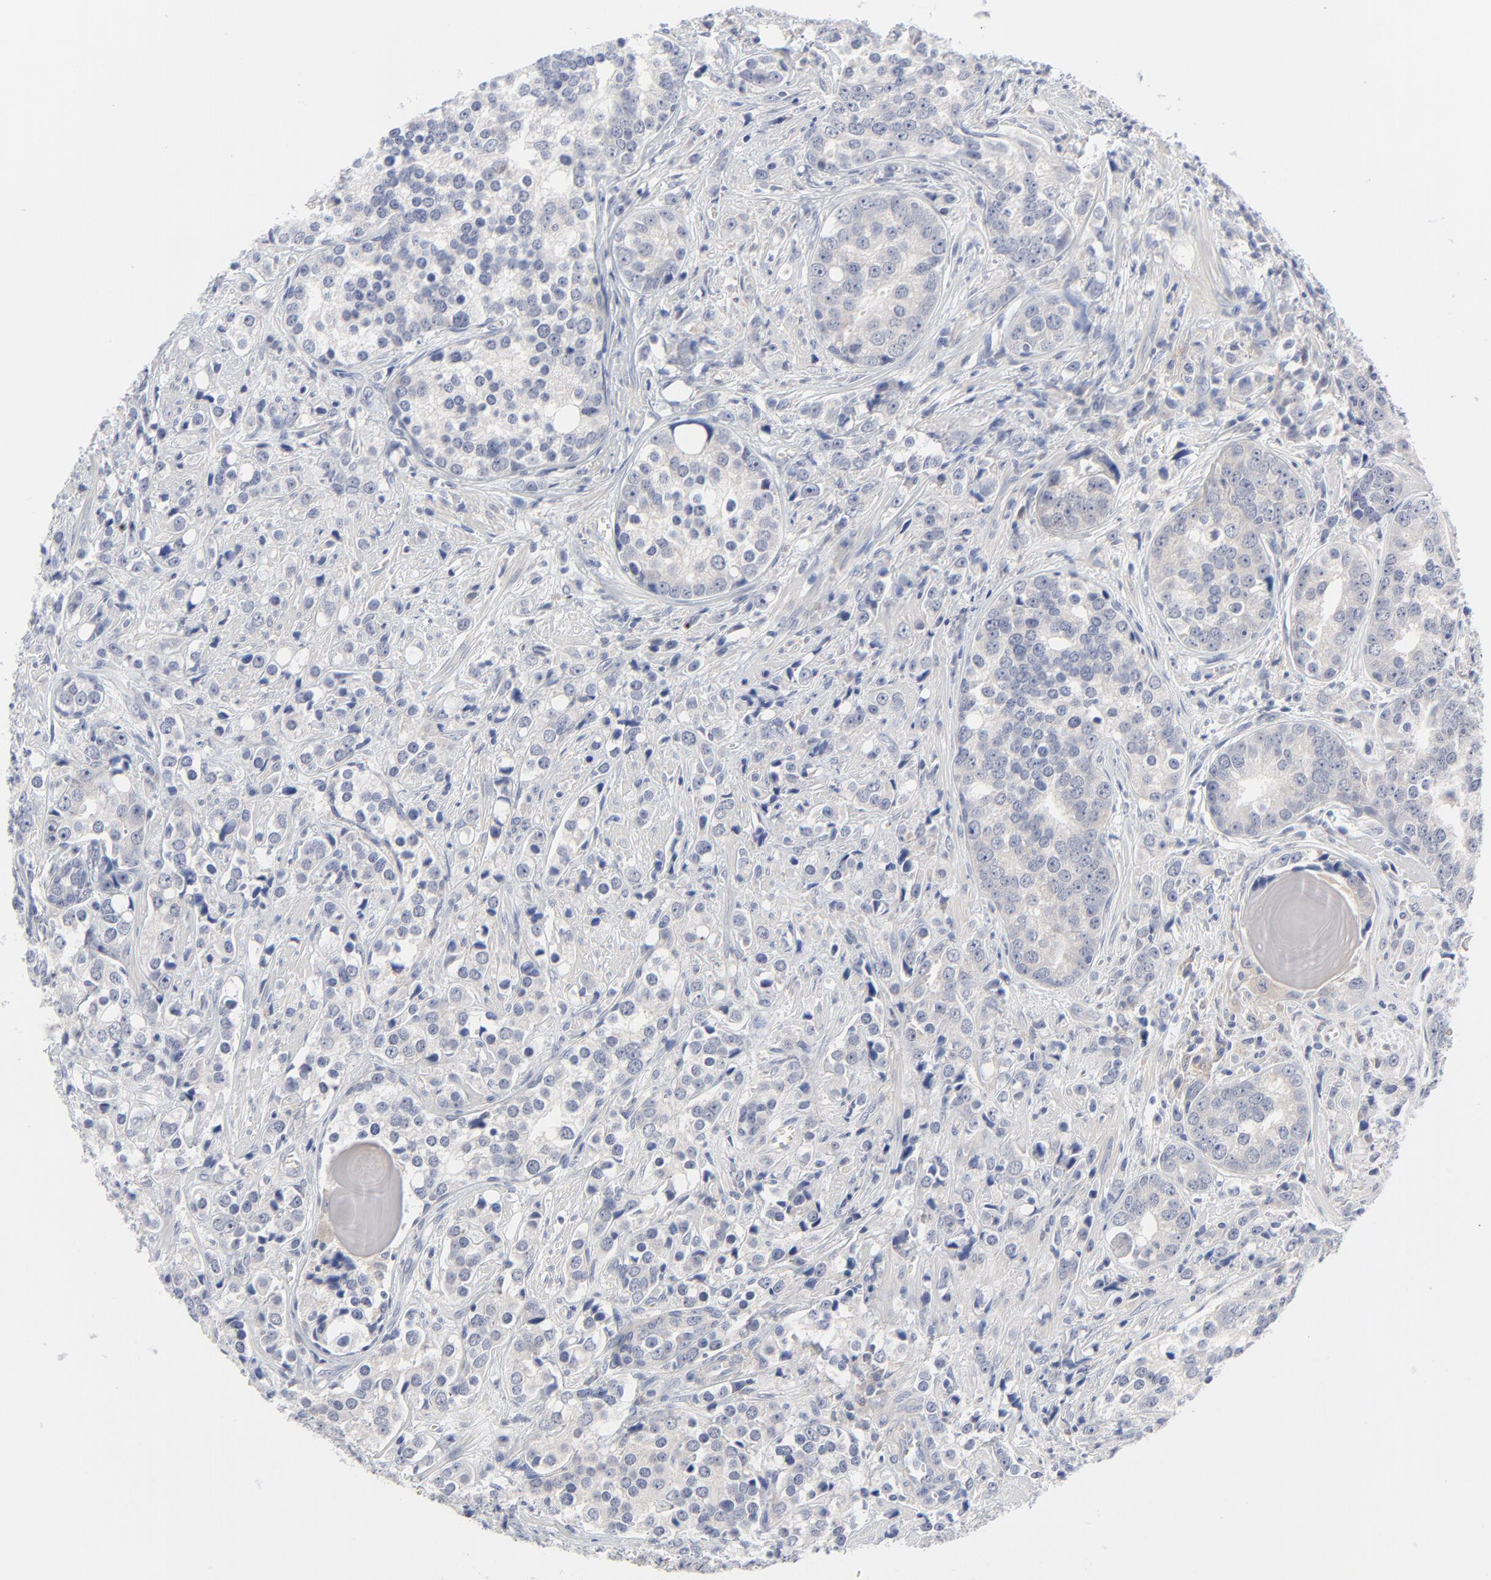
{"staining": {"intensity": "negative", "quantity": "none", "location": "none"}, "tissue": "prostate cancer", "cell_type": "Tumor cells", "image_type": "cancer", "snomed": [{"axis": "morphology", "description": "Adenocarcinoma, High grade"}, {"axis": "topography", "description": "Prostate"}], "caption": "Immunohistochemistry (IHC) micrograph of human prostate cancer stained for a protein (brown), which reveals no positivity in tumor cells. (DAB immunohistochemistry (IHC), high magnification).", "gene": "CLEC4G", "patient": {"sex": "male", "age": 71}}